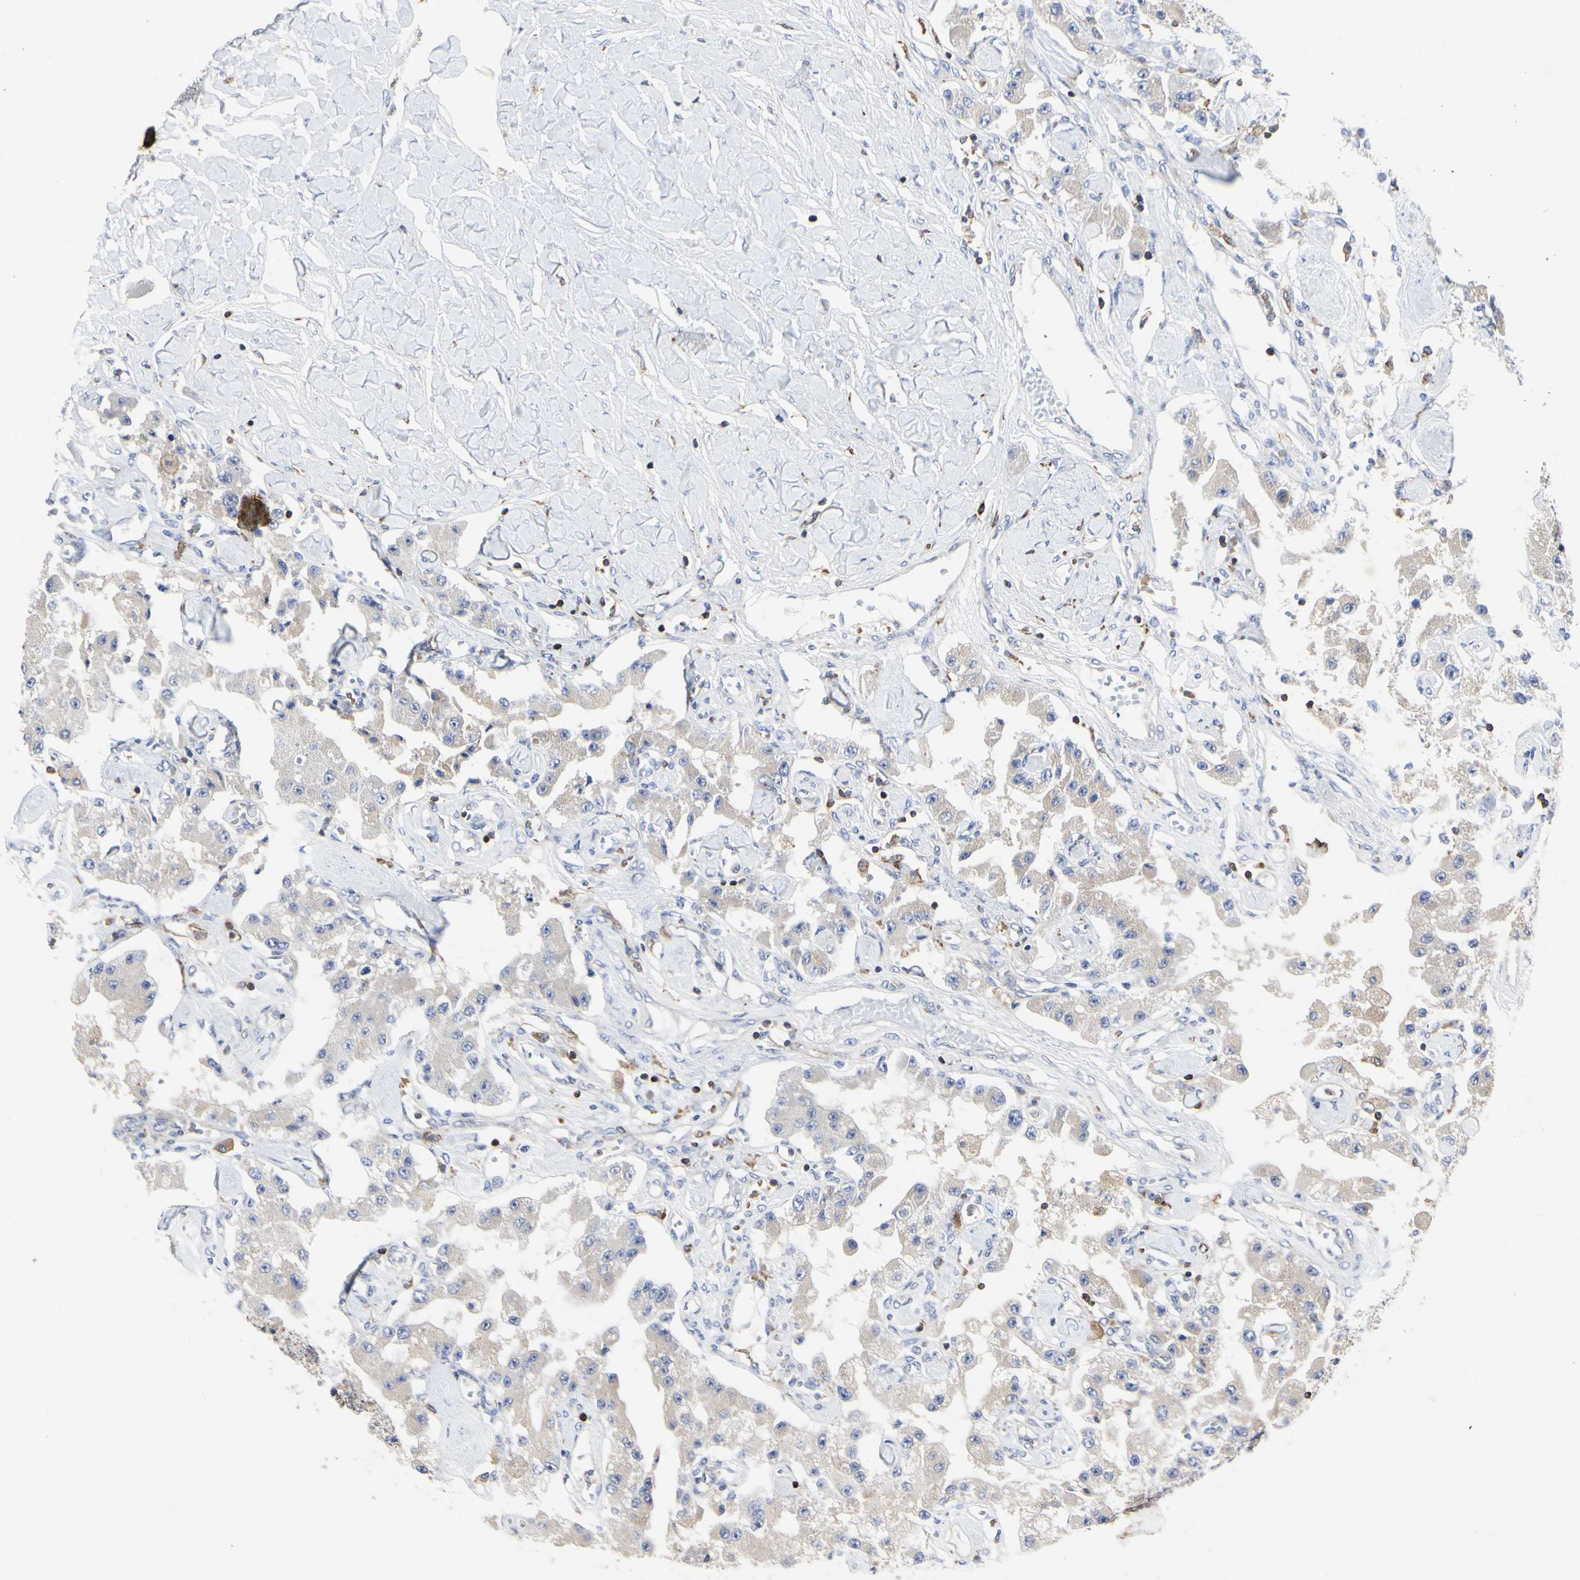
{"staining": {"intensity": "weak", "quantity": "25%-75%", "location": "cytoplasmic/membranous"}, "tissue": "carcinoid", "cell_type": "Tumor cells", "image_type": "cancer", "snomed": [{"axis": "morphology", "description": "Carcinoid, malignant, NOS"}, {"axis": "topography", "description": "Pancreas"}], "caption": "About 25%-75% of tumor cells in malignant carcinoid show weak cytoplasmic/membranous protein positivity as visualized by brown immunohistochemical staining.", "gene": "NAPG", "patient": {"sex": "male", "age": 41}}